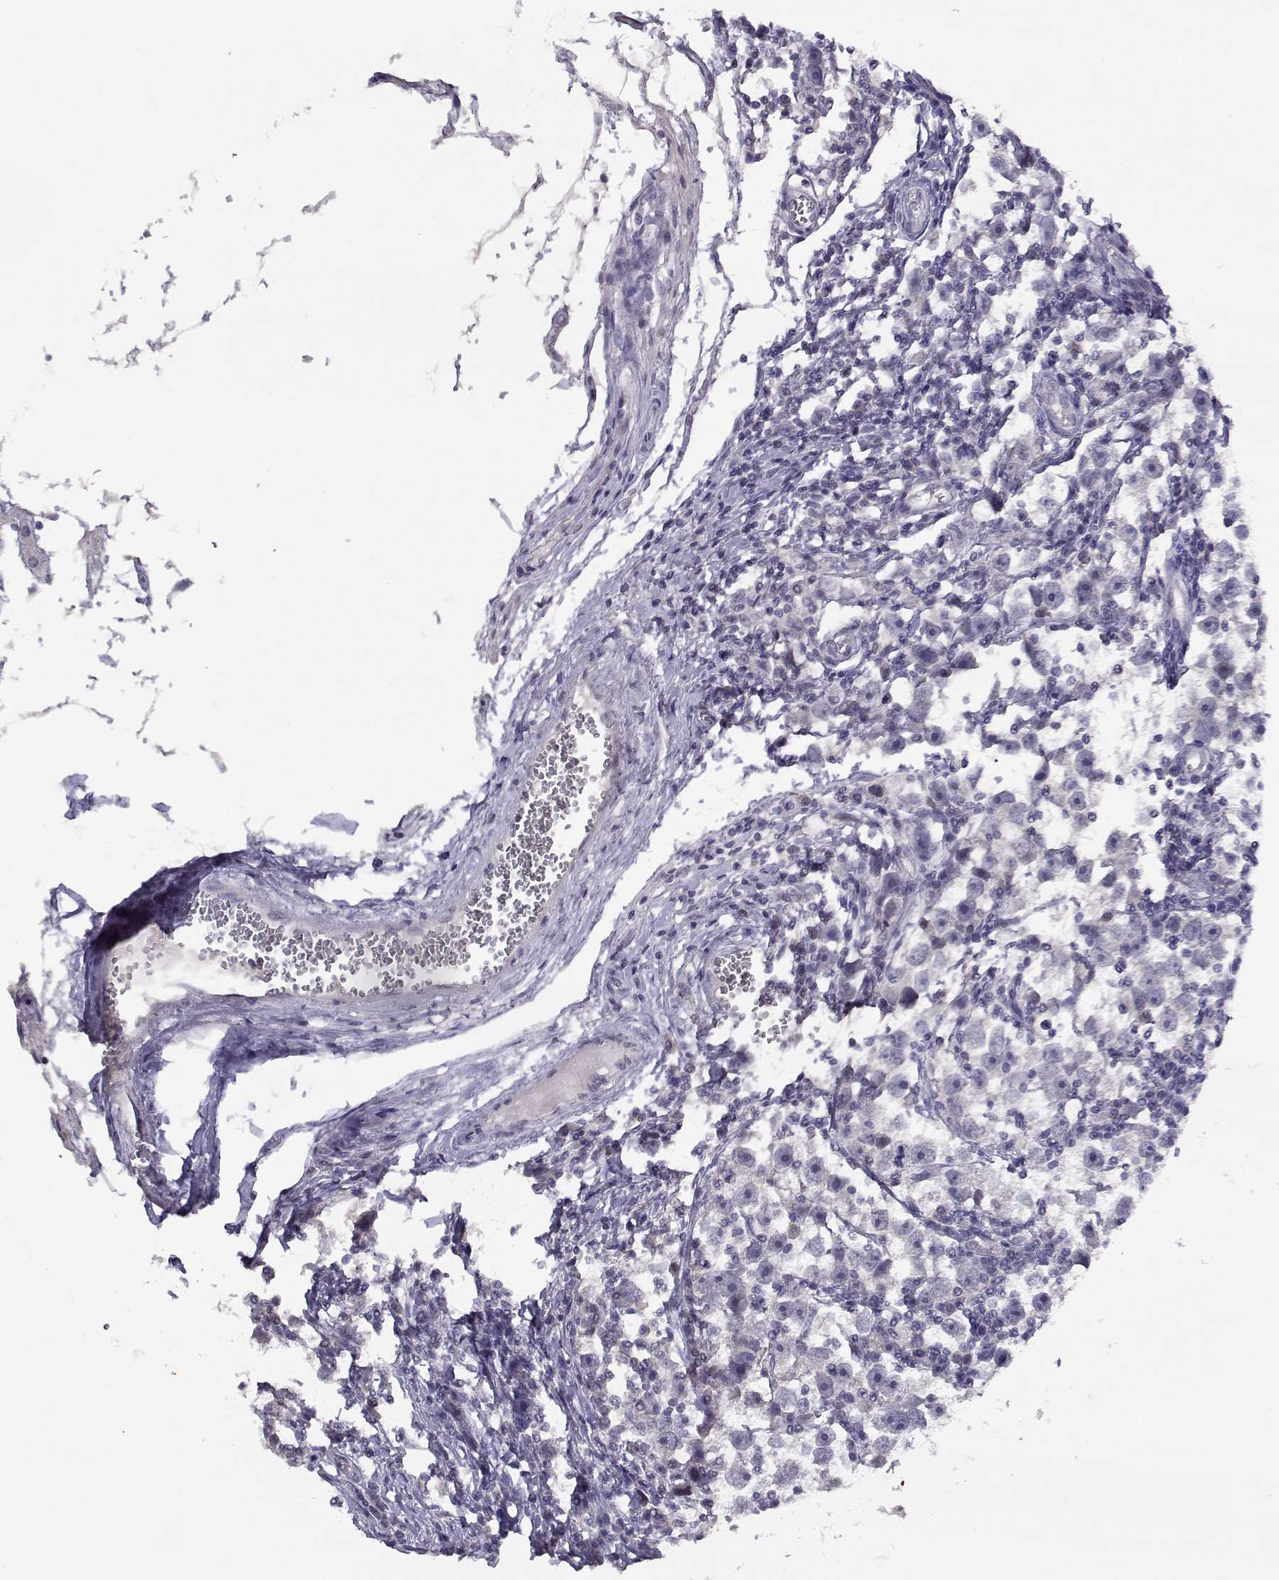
{"staining": {"intensity": "negative", "quantity": "none", "location": "none"}, "tissue": "testis cancer", "cell_type": "Tumor cells", "image_type": "cancer", "snomed": [{"axis": "morphology", "description": "Seminoma, NOS"}, {"axis": "topography", "description": "Testis"}], "caption": "IHC photomicrograph of neoplastic tissue: testis cancer stained with DAB shows no significant protein staining in tumor cells.", "gene": "RHOXF2", "patient": {"sex": "male", "age": 30}}